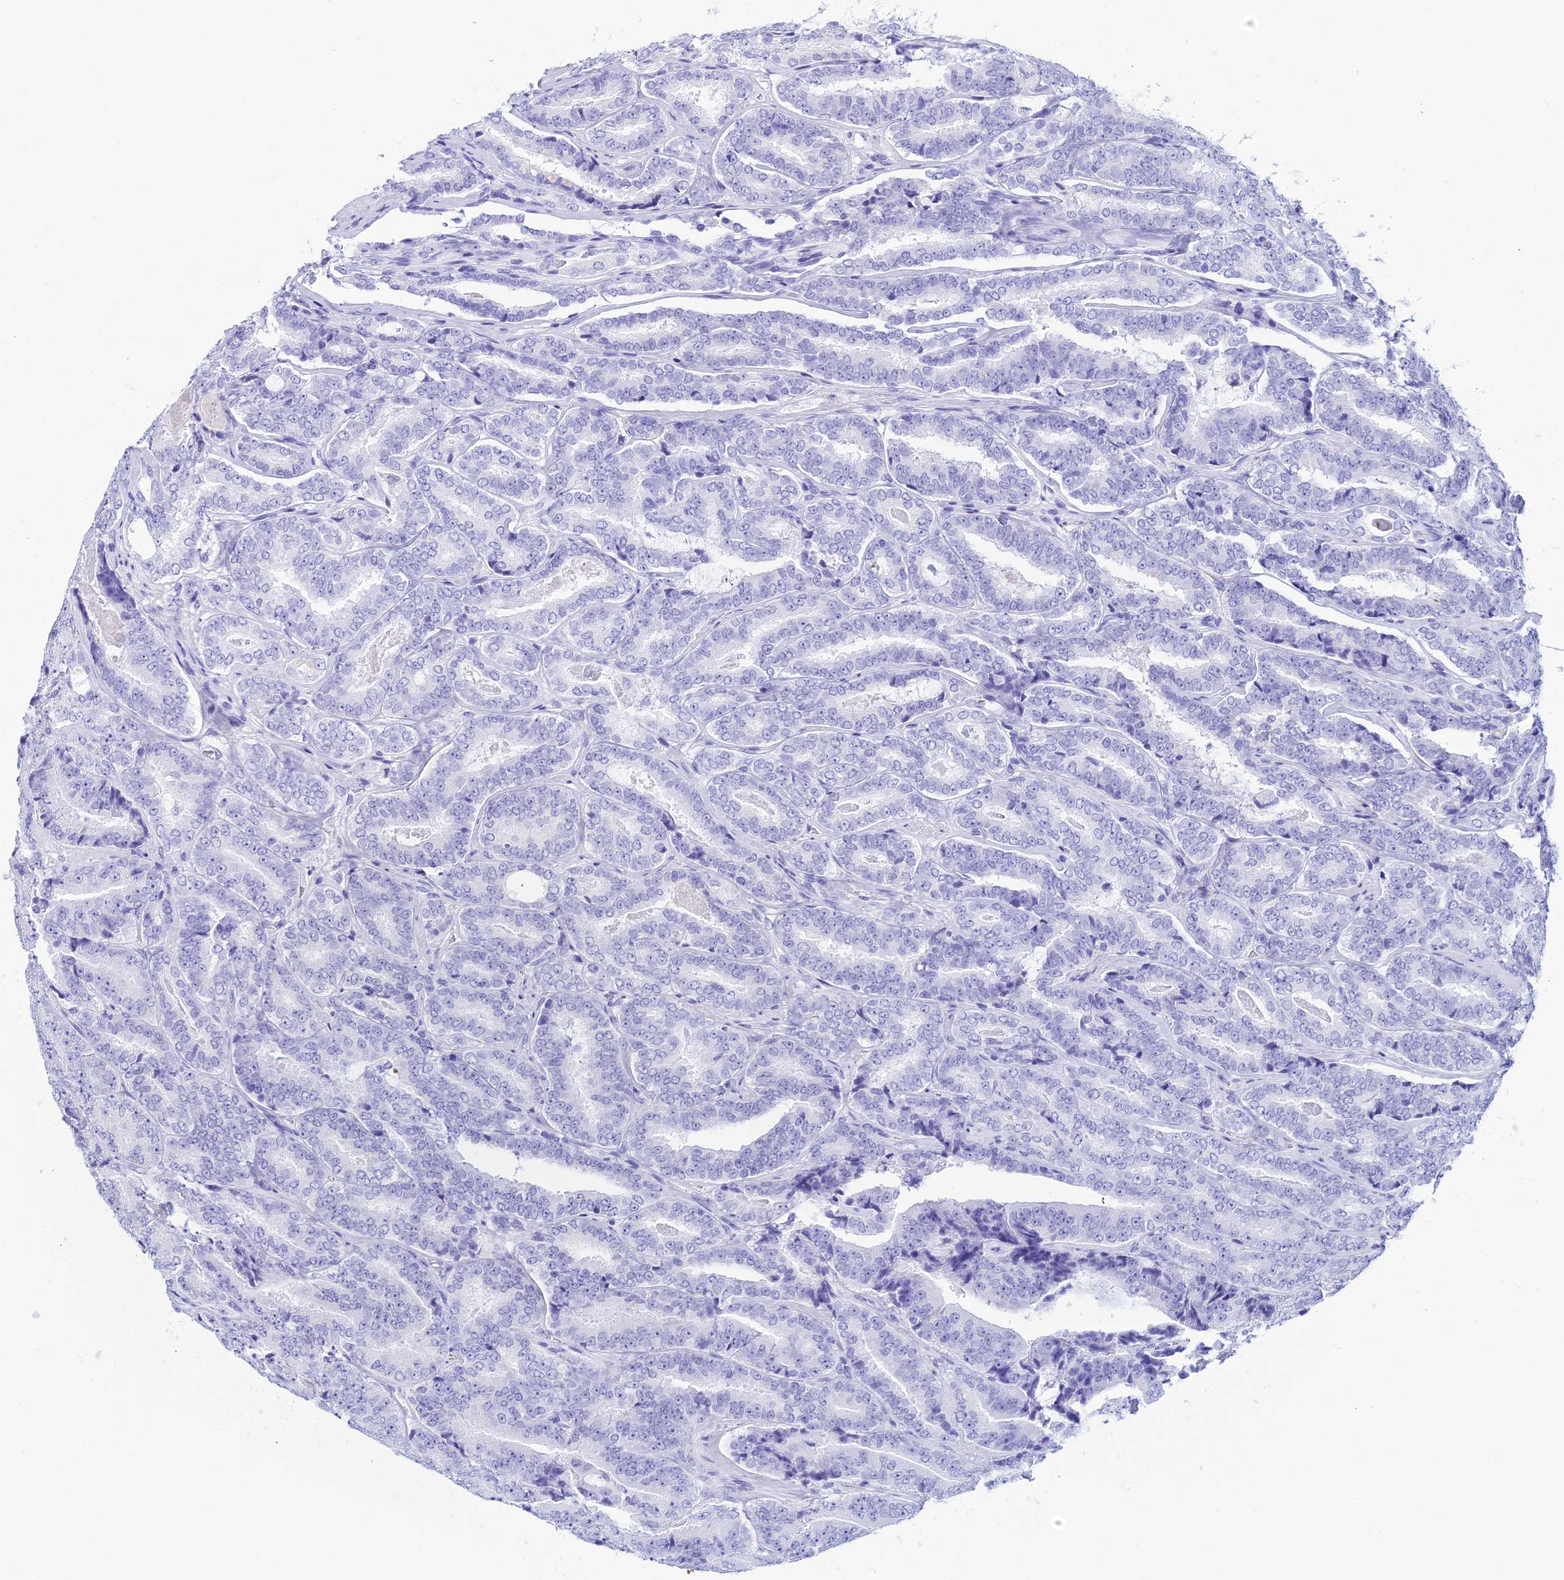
{"staining": {"intensity": "negative", "quantity": "none", "location": "none"}, "tissue": "prostate cancer", "cell_type": "Tumor cells", "image_type": "cancer", "snomed": [{"axis": "morphology", "description": "Adenocarcinoma, High grade"}, {"axis": "topography", "description": "Prostate"}], "caption": "Immunohistochemistry (IHC) histopathology image of neoplastic tissue: human adenocarcinoma (high-grade) (prostate) stained with DAB displays no significant protein positivity in tumor cells.", "gene": "ZNF442", "patient": {"sex": "male", "age": 72}}